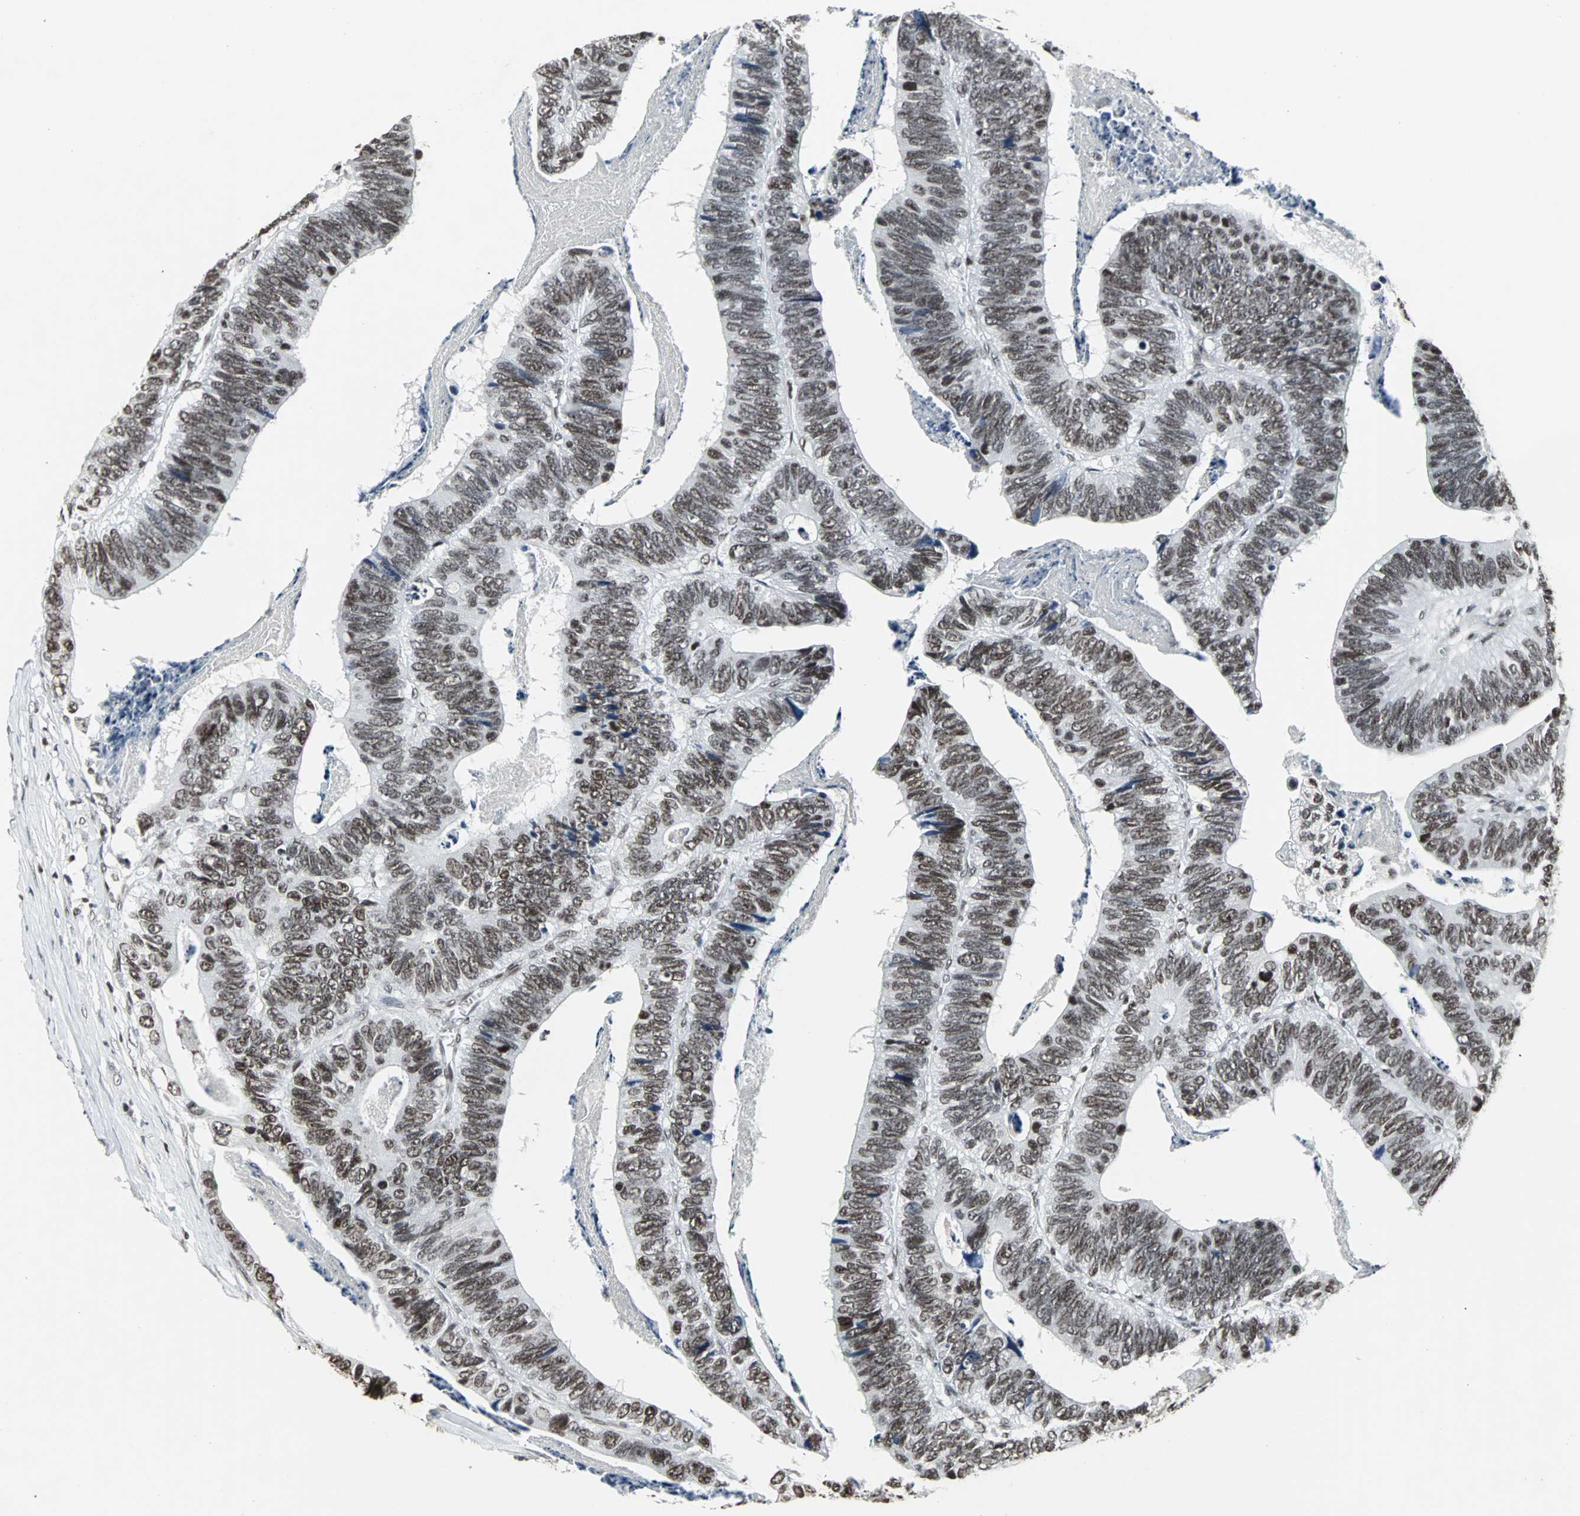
{"staining": {"intensity": "moderate", "quantity": ">75%", "location": "nuclear"}, "tissue": "colorectal cancer", "cell_type": "Tumor cells", "image_type": "cancer", "snomed": [{"axis": "morphology", "description": "Adenocarcinoma, NOS"}, {"axis": "topography", "description": "Colon"}], "caption": "DAB (3,3'-diaminobenzidine) immunohistochemical staining of human colorectal cancer (adenocarcinoma) shows moderate nuclear protein expression in about >75% of tumor cells.", "gene": "PNKP", "patient": {"sex": "male", "age": 72}}